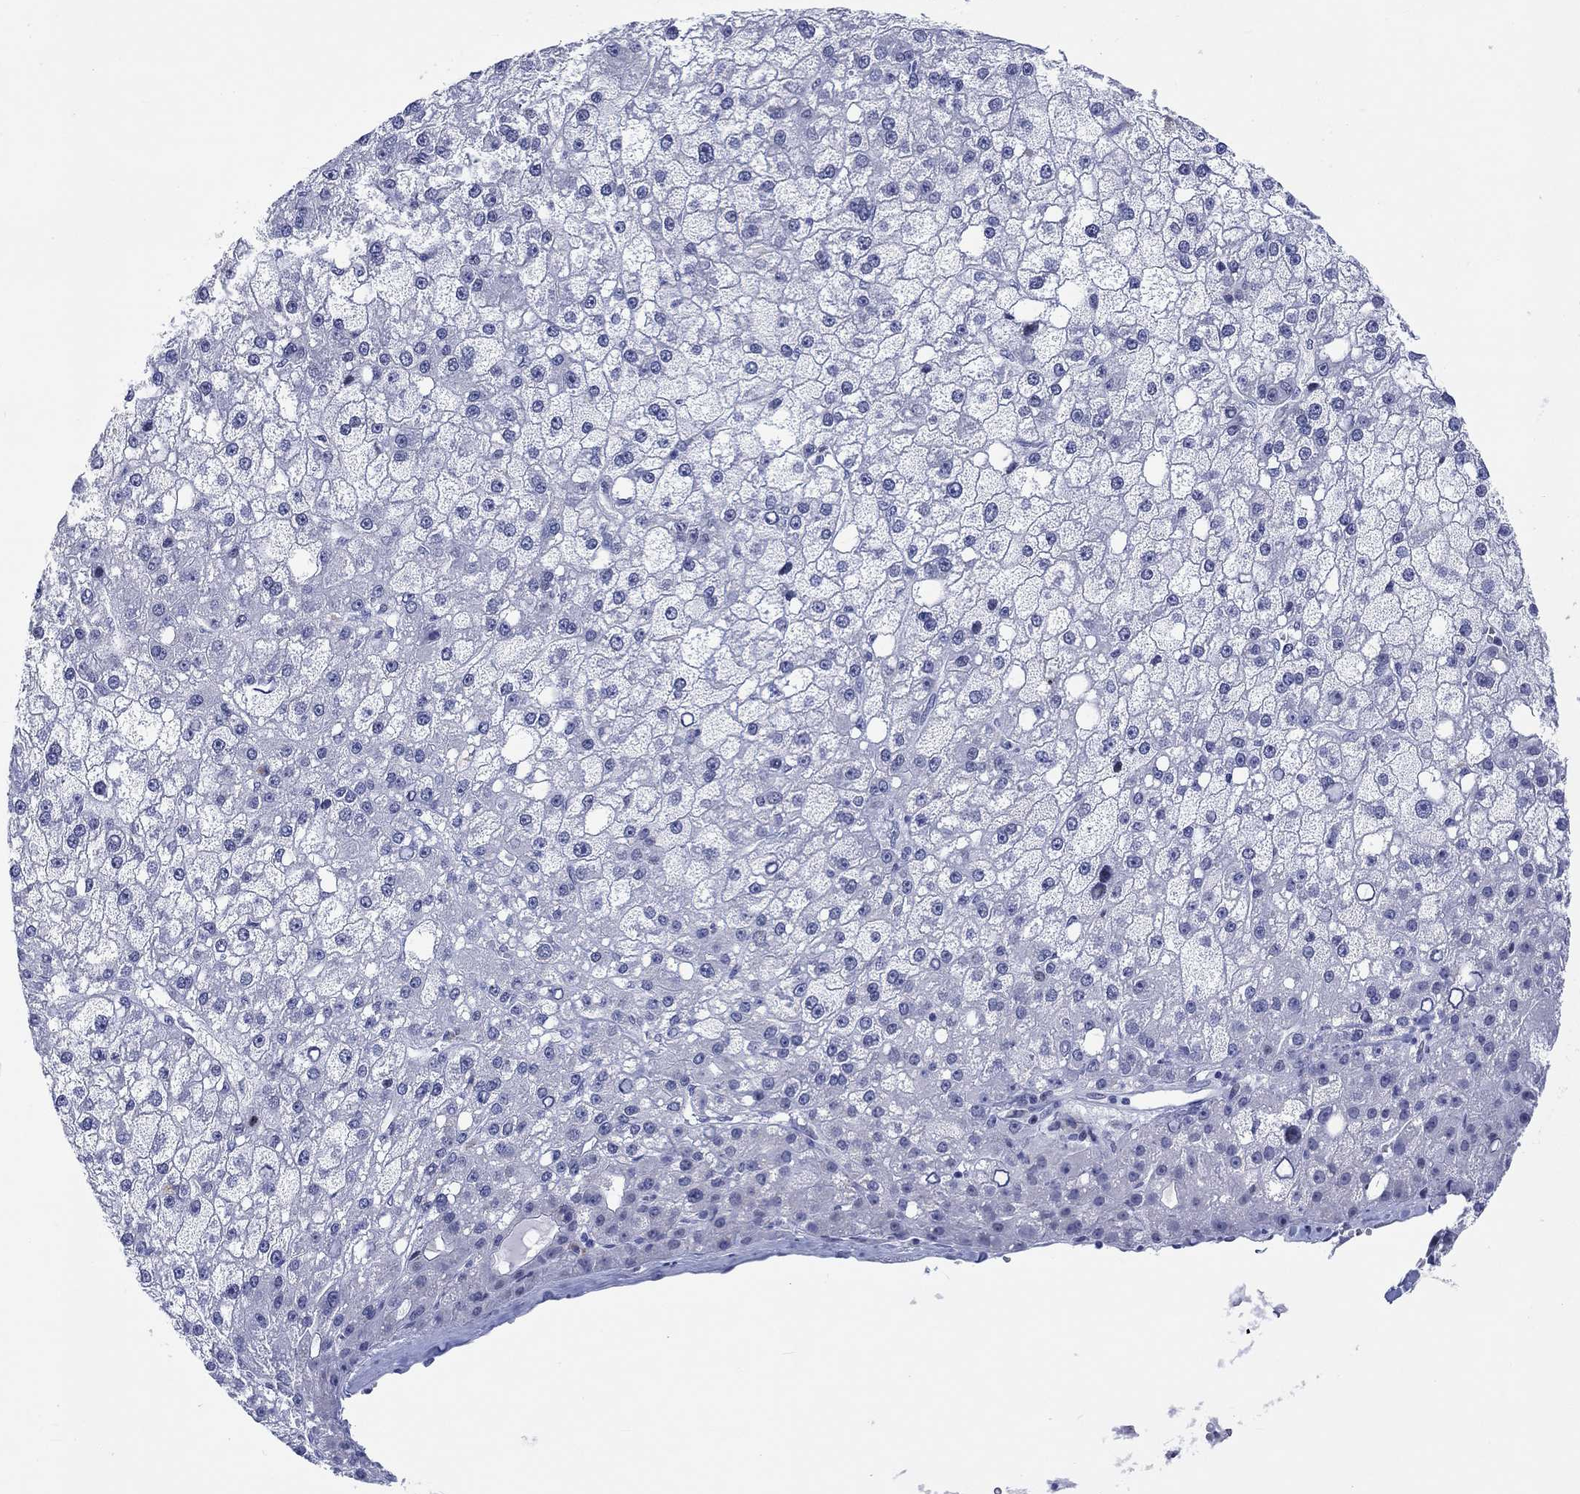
{"staining": {"intensity": "negative", "quantity": "none", "location": "none"}, "tissue": "liver cancer", "cell_type": "Tumor cells", "image_type": "cancer", "snomed": [{"axis": "morphology", "description": "Carcinoma, Hepatocellular, NOS"}, {"axis": "topography", "description": "Liver"}], "caption": "Immunohistochemistry (IHC) of human liver hepatocellular carcinoma displays no expression in tumor cells.", "gene": "CDCA2", "patient": {"sex": "male", "age": 67}}